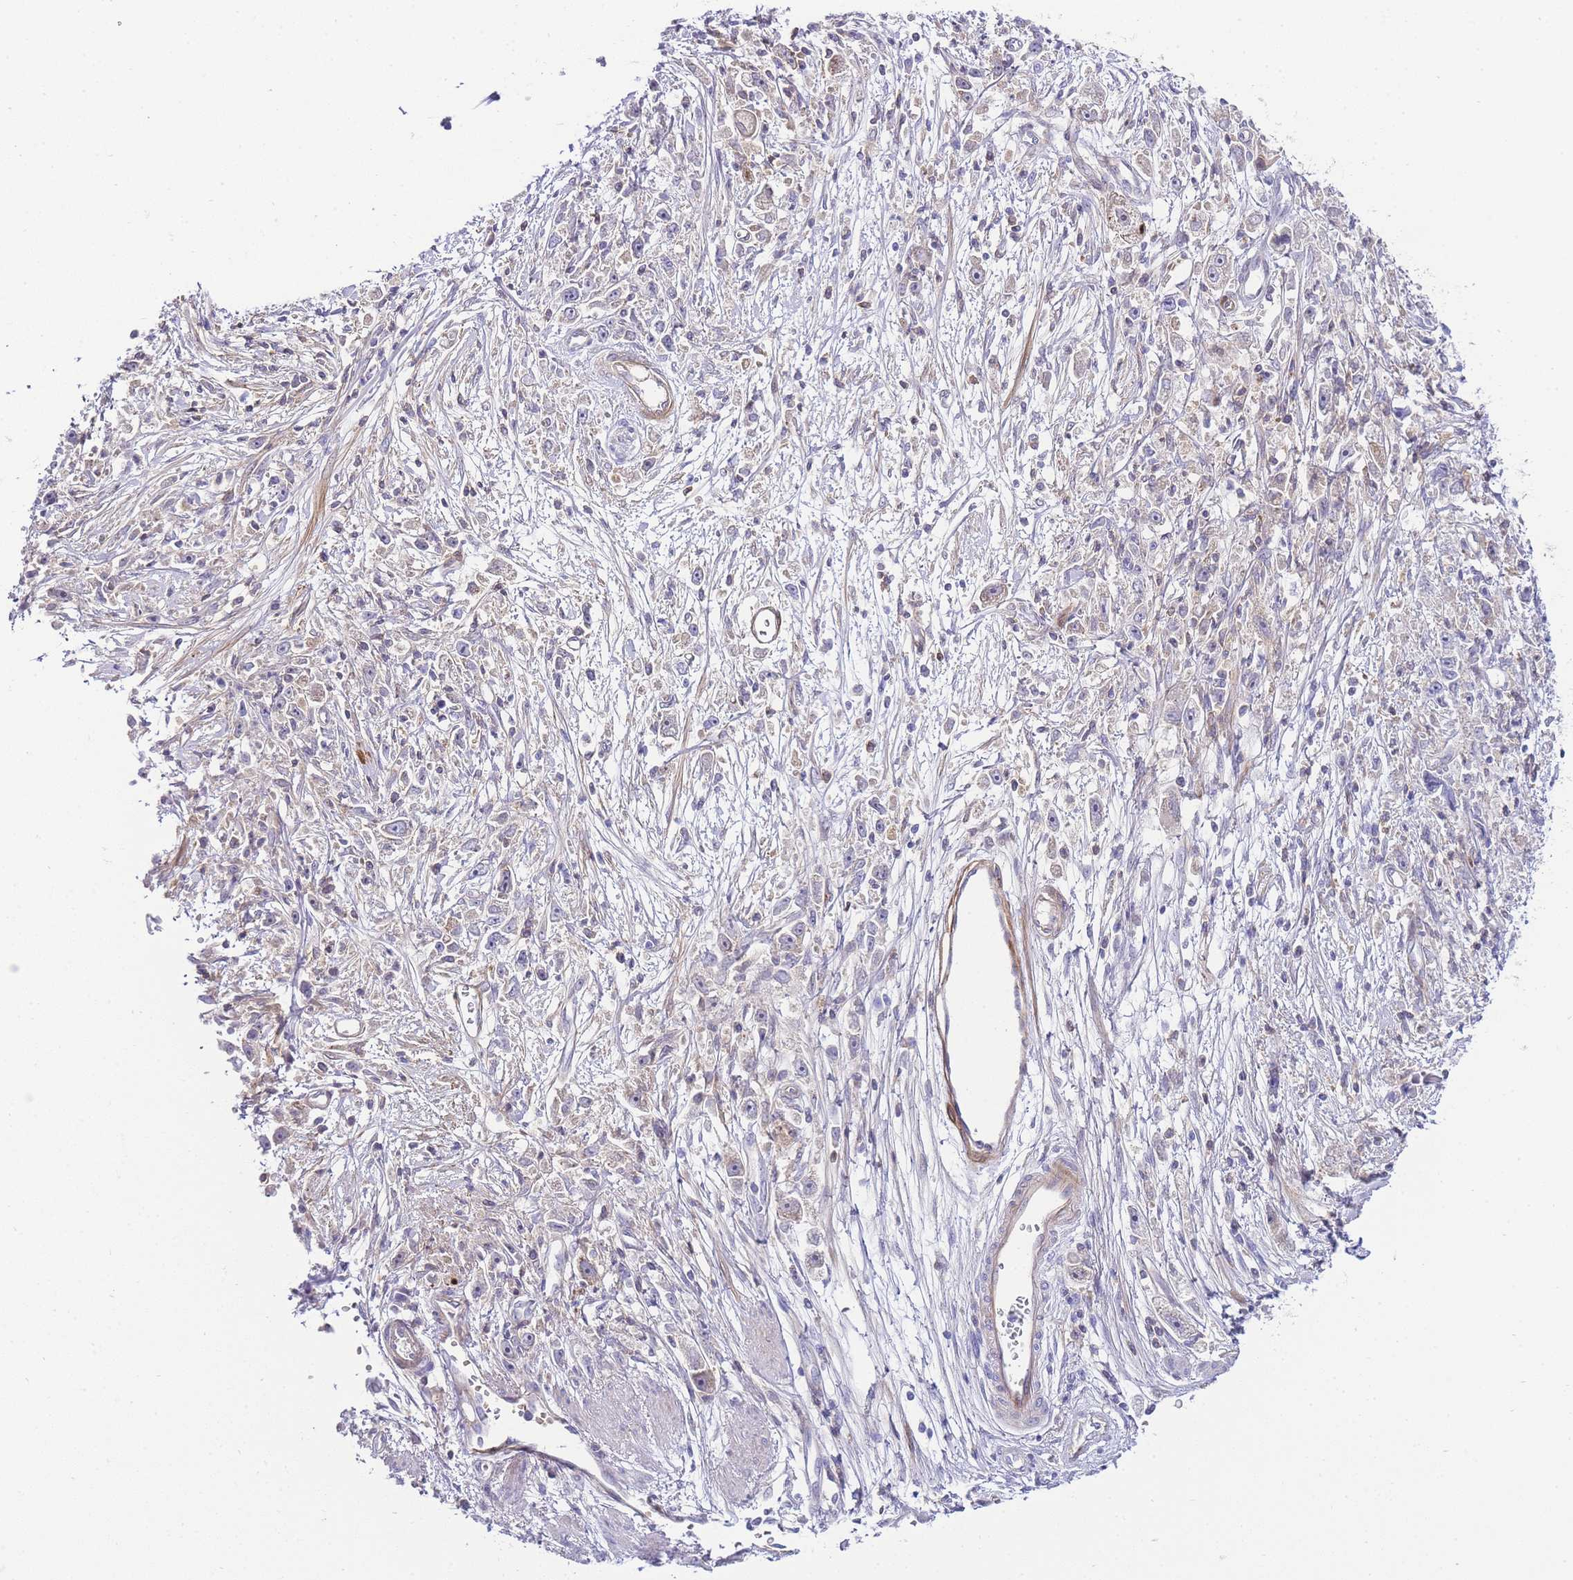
{"staining": {"intensity": "negative", "quantity": "none", "location": "none"}, "tissue": "stomach cancer", "cell_type": "Tumor cells", "image_type": "cancer", "snomed": [{"axis": "morphology", "description": "Adenocarcinoma, NOS"}, {"axis": "topography", "description": "Stomach"}], "caption": "This is an IHC photomicrograph of stomach cancer. There is no positivity in tumor cells.", "gene": "FBN3", "patient": {"sex": "female", "age": 59}}